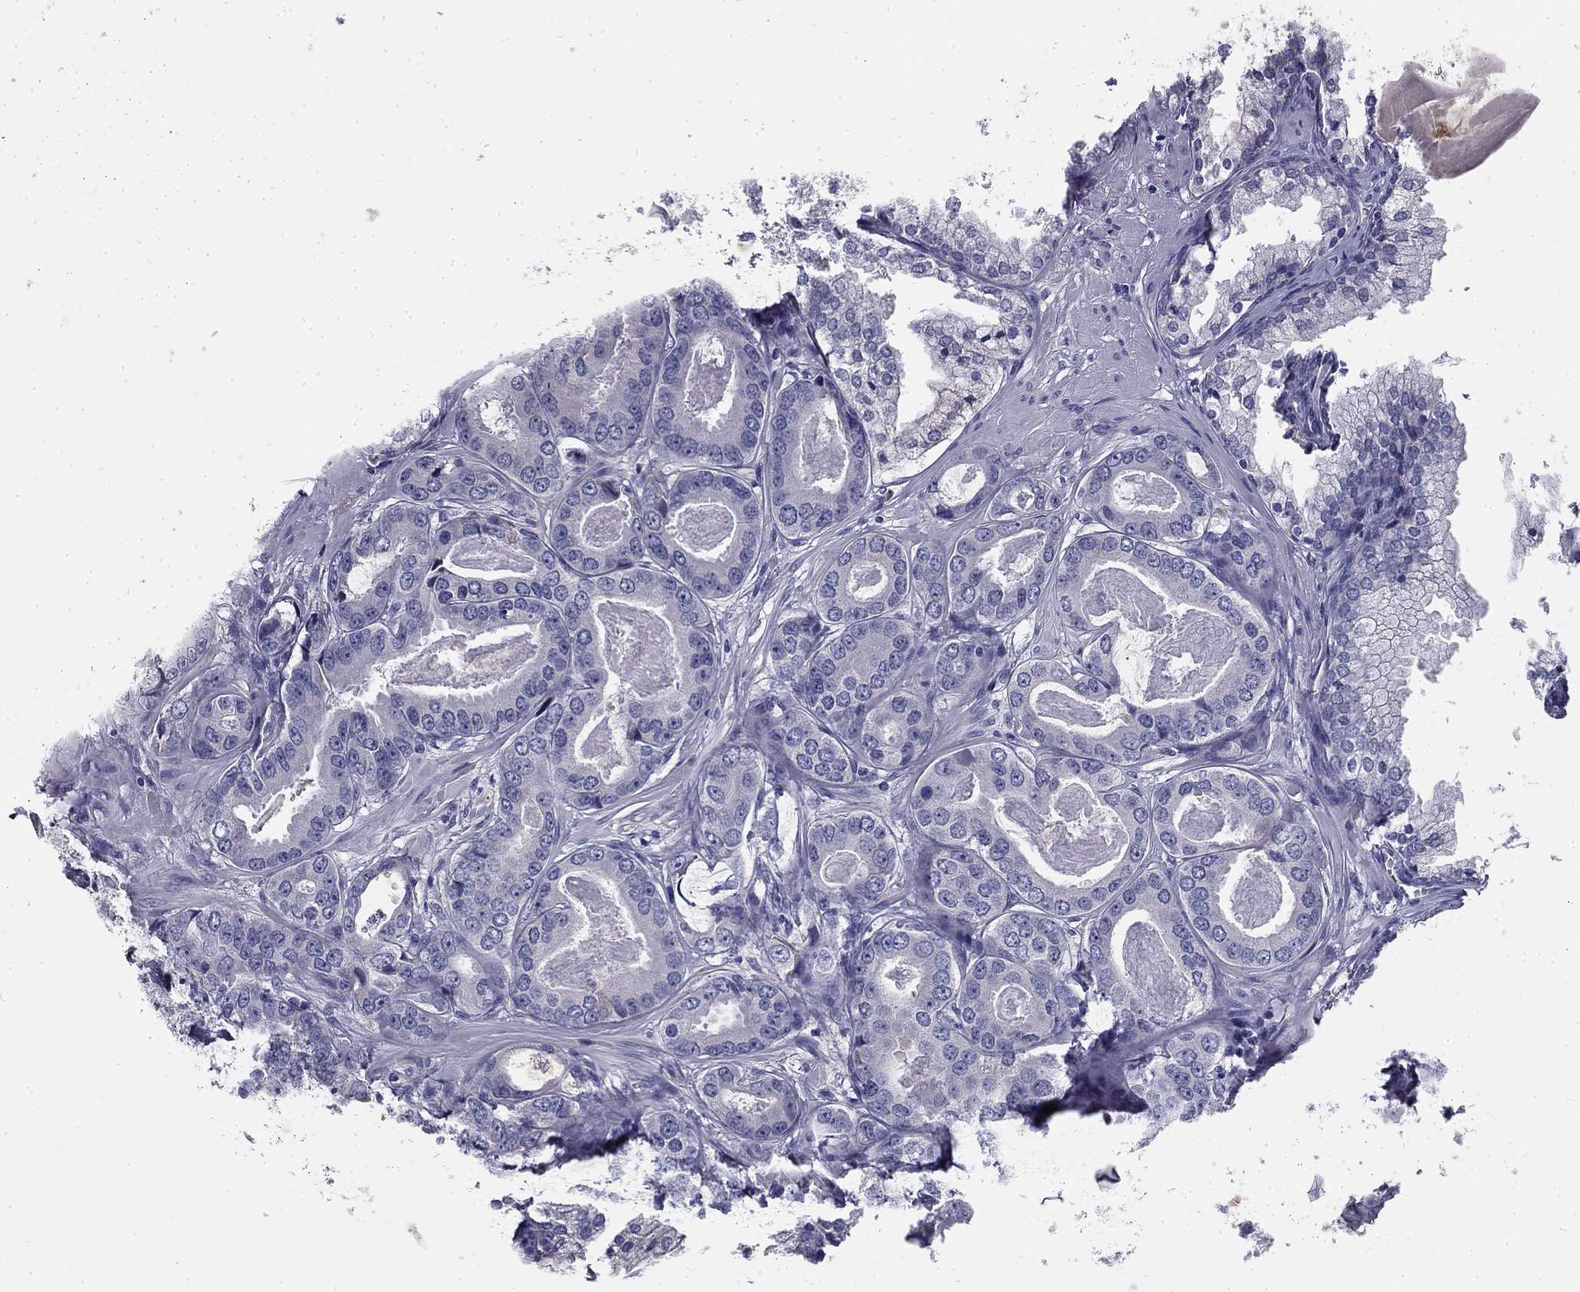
{"staining": {"intensity": "negative", "quantity": "none", "location": "none"}, "tissue": "prostate cancer", "cell_type": "Tumor cells", "image_type": "cancer", "snomed": [{"axis": "morphology", "description": "Adenocarcinoma, NOS"}, {"axis": "topography", "description": "Prostate"}], "caption": "Adenocarcinoma (prostate) was stained to show a protein in brown. There is no significant expression in tumor cells. The staining is performed using DAB brown chromogen with nuclei counter-stained in using hematoxylin.", "gene": "CPLX4", "patient": {"sex": "male", "age": 61}}